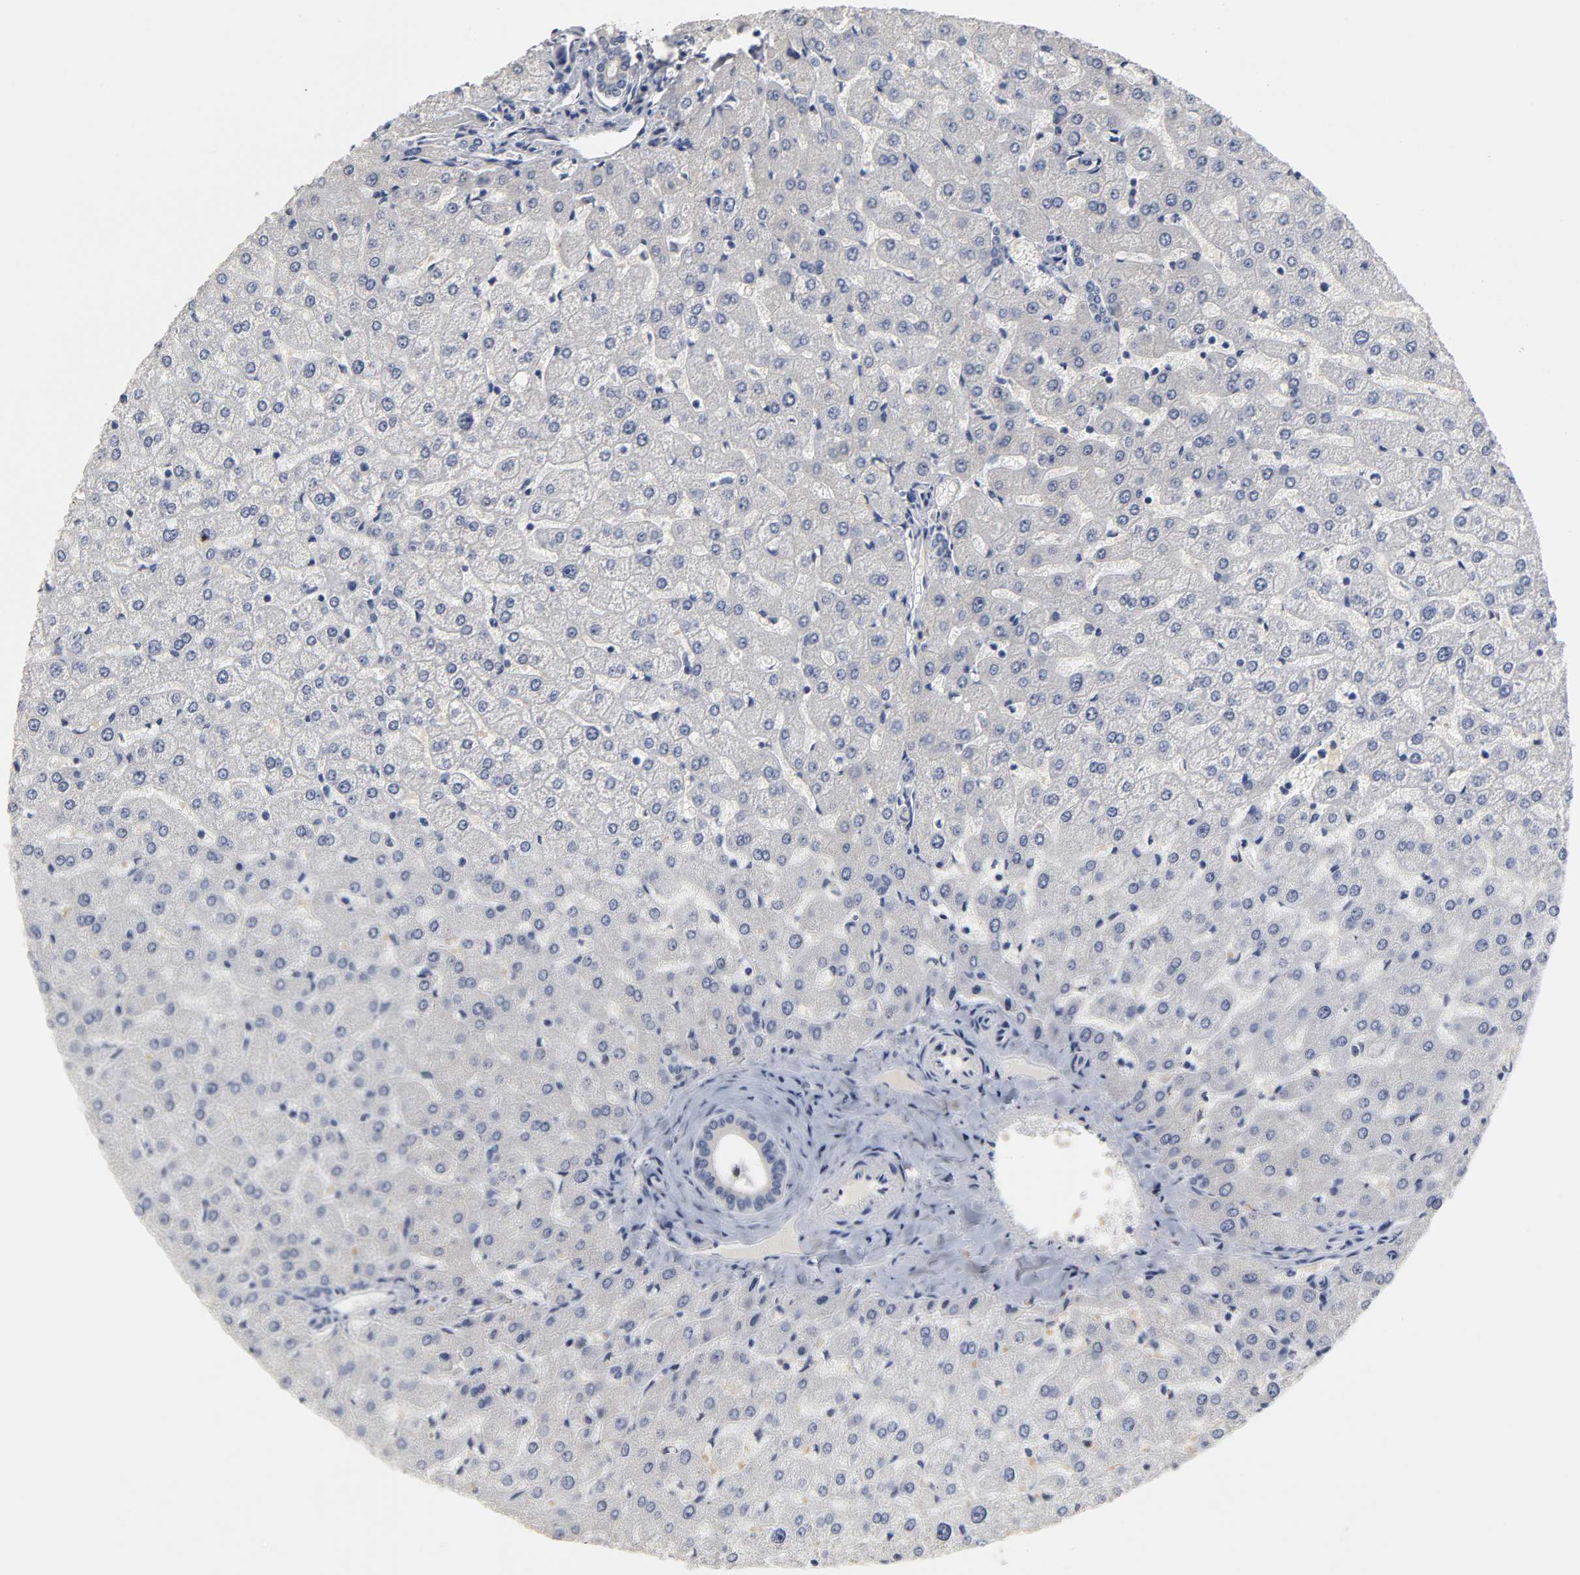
{"staining": {"intensity": "negative", "quantity": "none", "location": "none"}, "tissue": "liver", "cell_type": "Cholangiocytes", "image_type": "normal", "snomed": [{"axis": "morphology", "description": "Normal tissue, NOS"}, {"axis": "morphology", "description": "Fibrosis, NOS"}, {"axis": "topography", "description": "Liver"}], "caption": "Photomicrograph shows no significant protein positivity in cholangiocytes of unremarkable liver.", "gene": "OVOL1", "patient": {"sex": "female", "age": 29}}